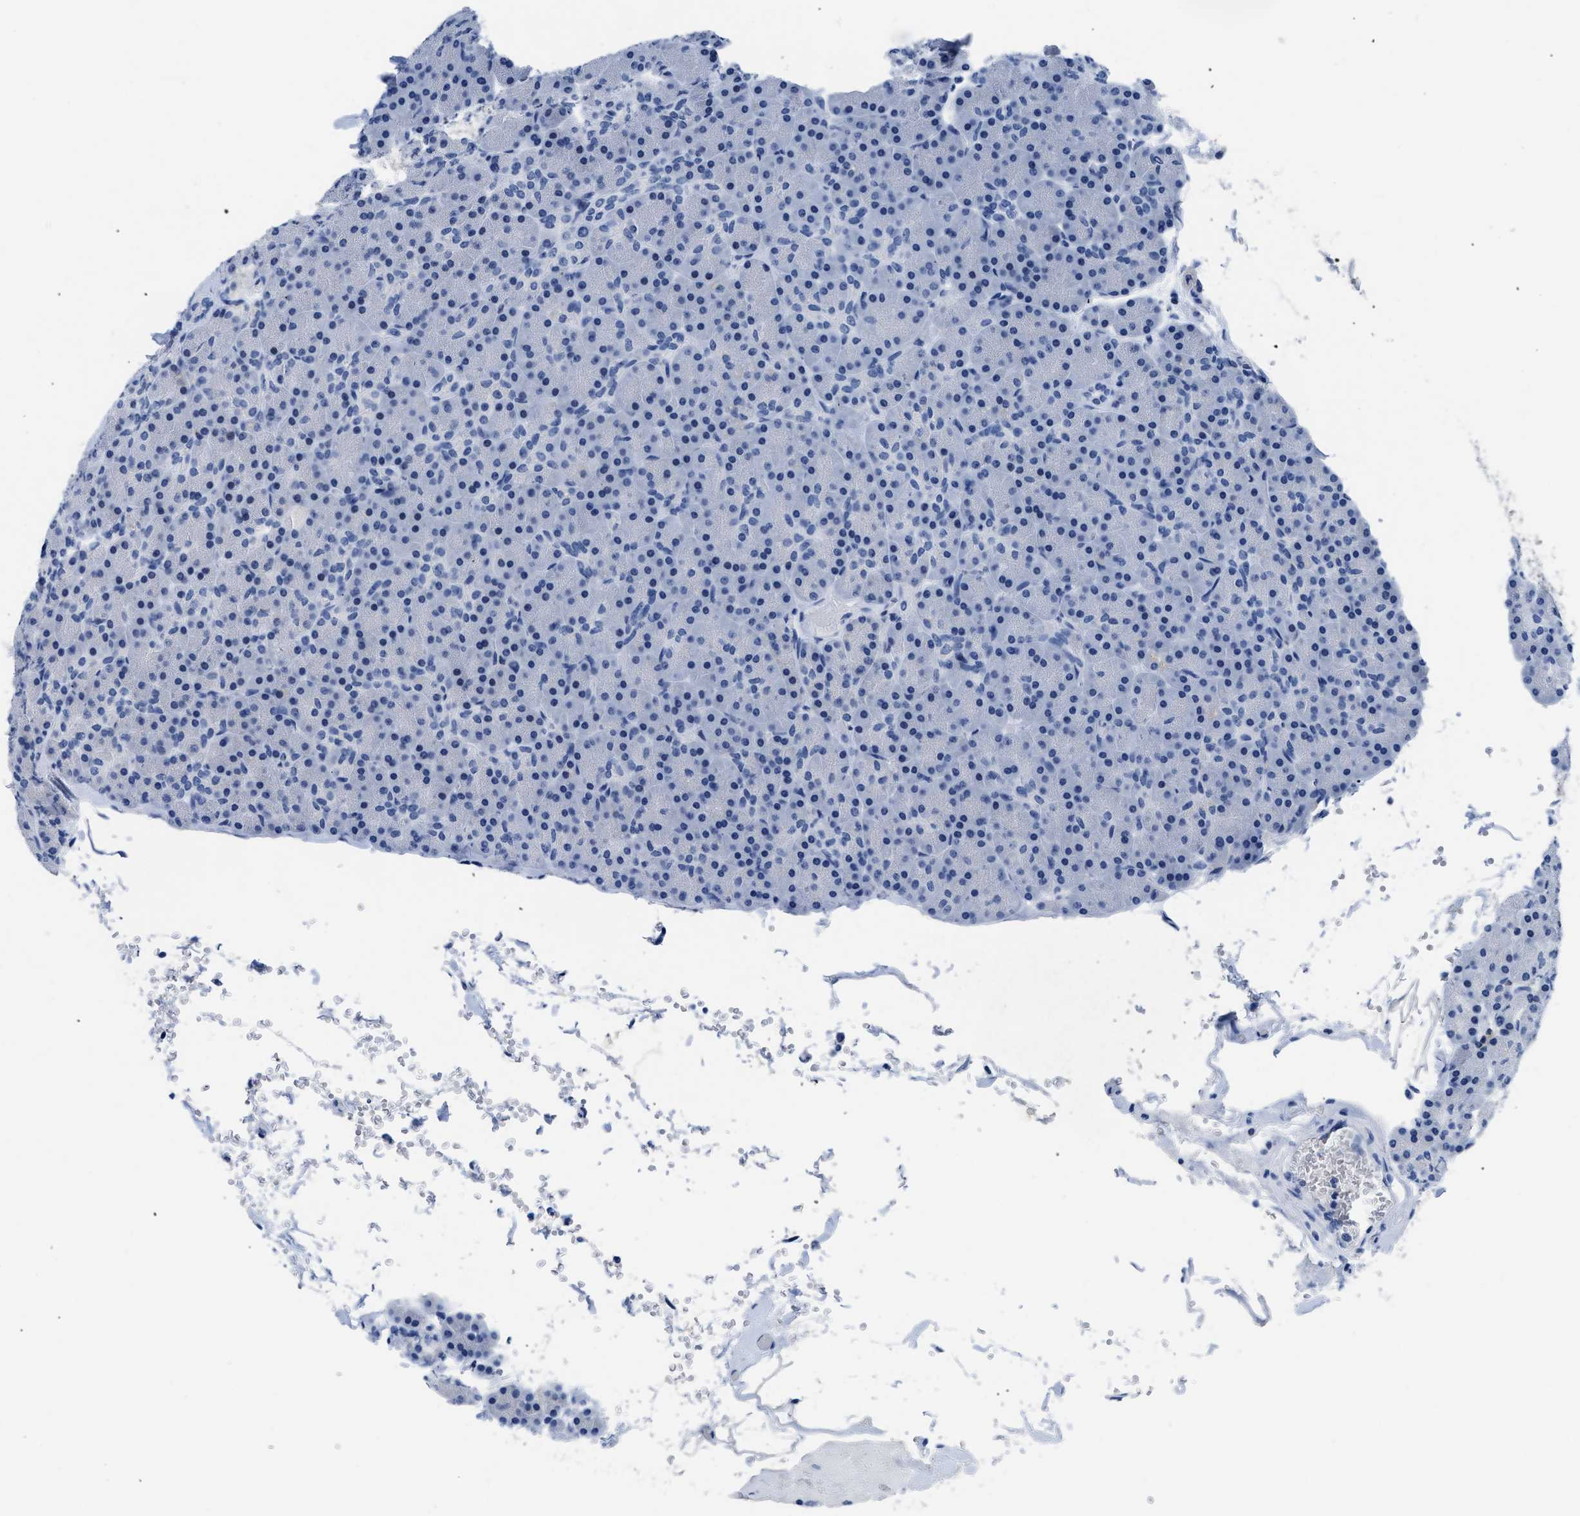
{"staining": {"intensity": "negative", "quantity": "none", "location": "none"}, "tissue": "pancreas", "cell_type": "Exocrine glandular cells", "image_type": "normal", "snomed": [{"axis": "morphology", "description": "Normal tissue, NOS"}, {"axis": "topography", "description": "Pancreas"}], "caption": "This is an immunohistochemistry (IHC) photomicrograph of normal human pancreas. There is no staining in exocrine glandular cells.", "gene": "NFATC2", "patient": {"sex": "female", "age": 43}}